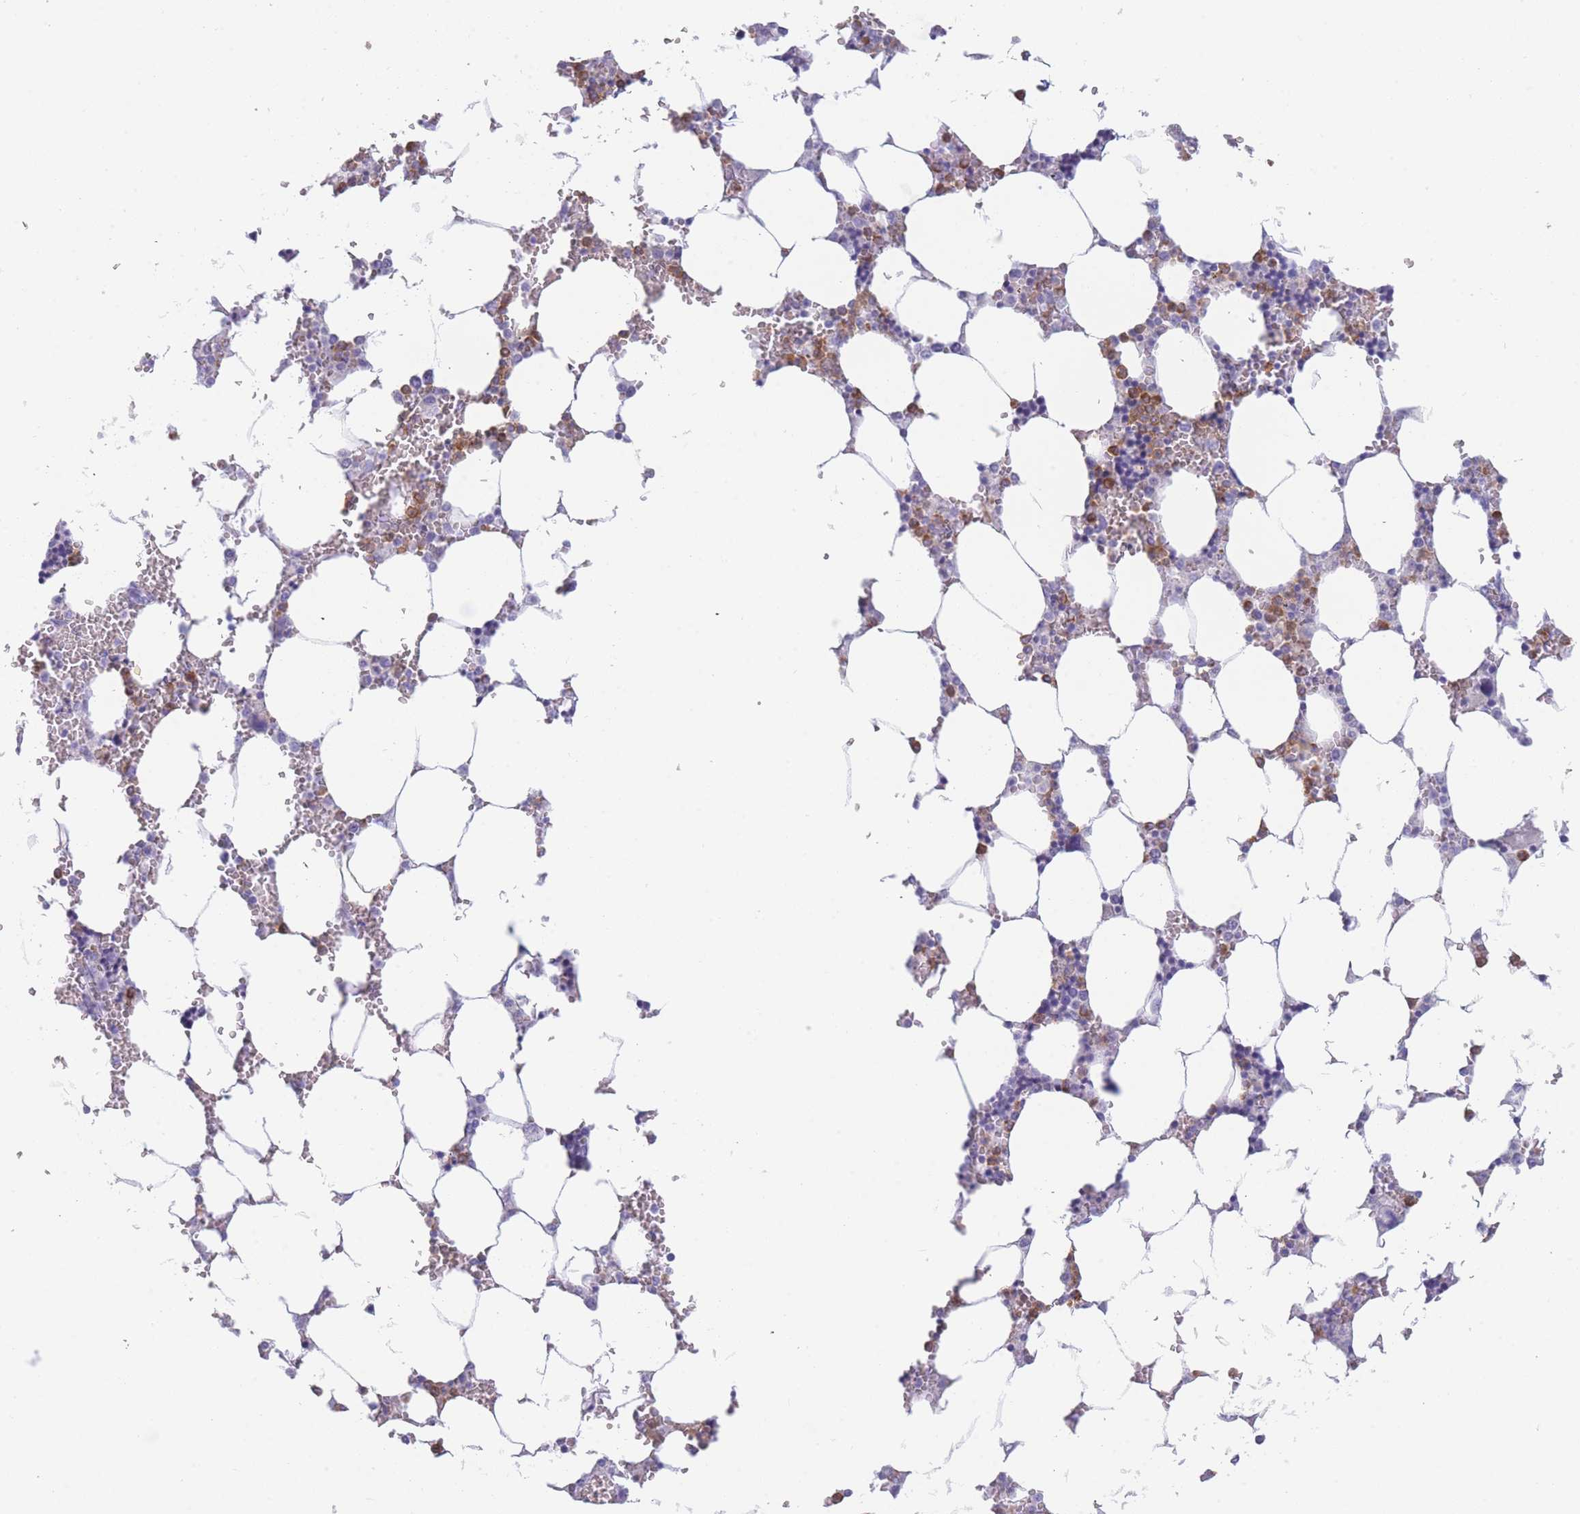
{"staining": {"intensity": "moderate", "quantity": "<25%", "location": "cytoplasmic/membranous"}, "tissue": "bone marrow", "cell_type": "Hematopoietic cells", "image_type": "normal", "snomed": [{"axis": "morphology", "description": "Normal tissue, NOS"}, {"axis": "topography", "description": "Bone marrow"}], "caption": "A brown stain shows moderate cytoplasmic/membranous expression of a protein in hematopoietic cells of benign bone marrow.", "gene": "ZNF627", "patient": {"sex": "male", "age": 64}}